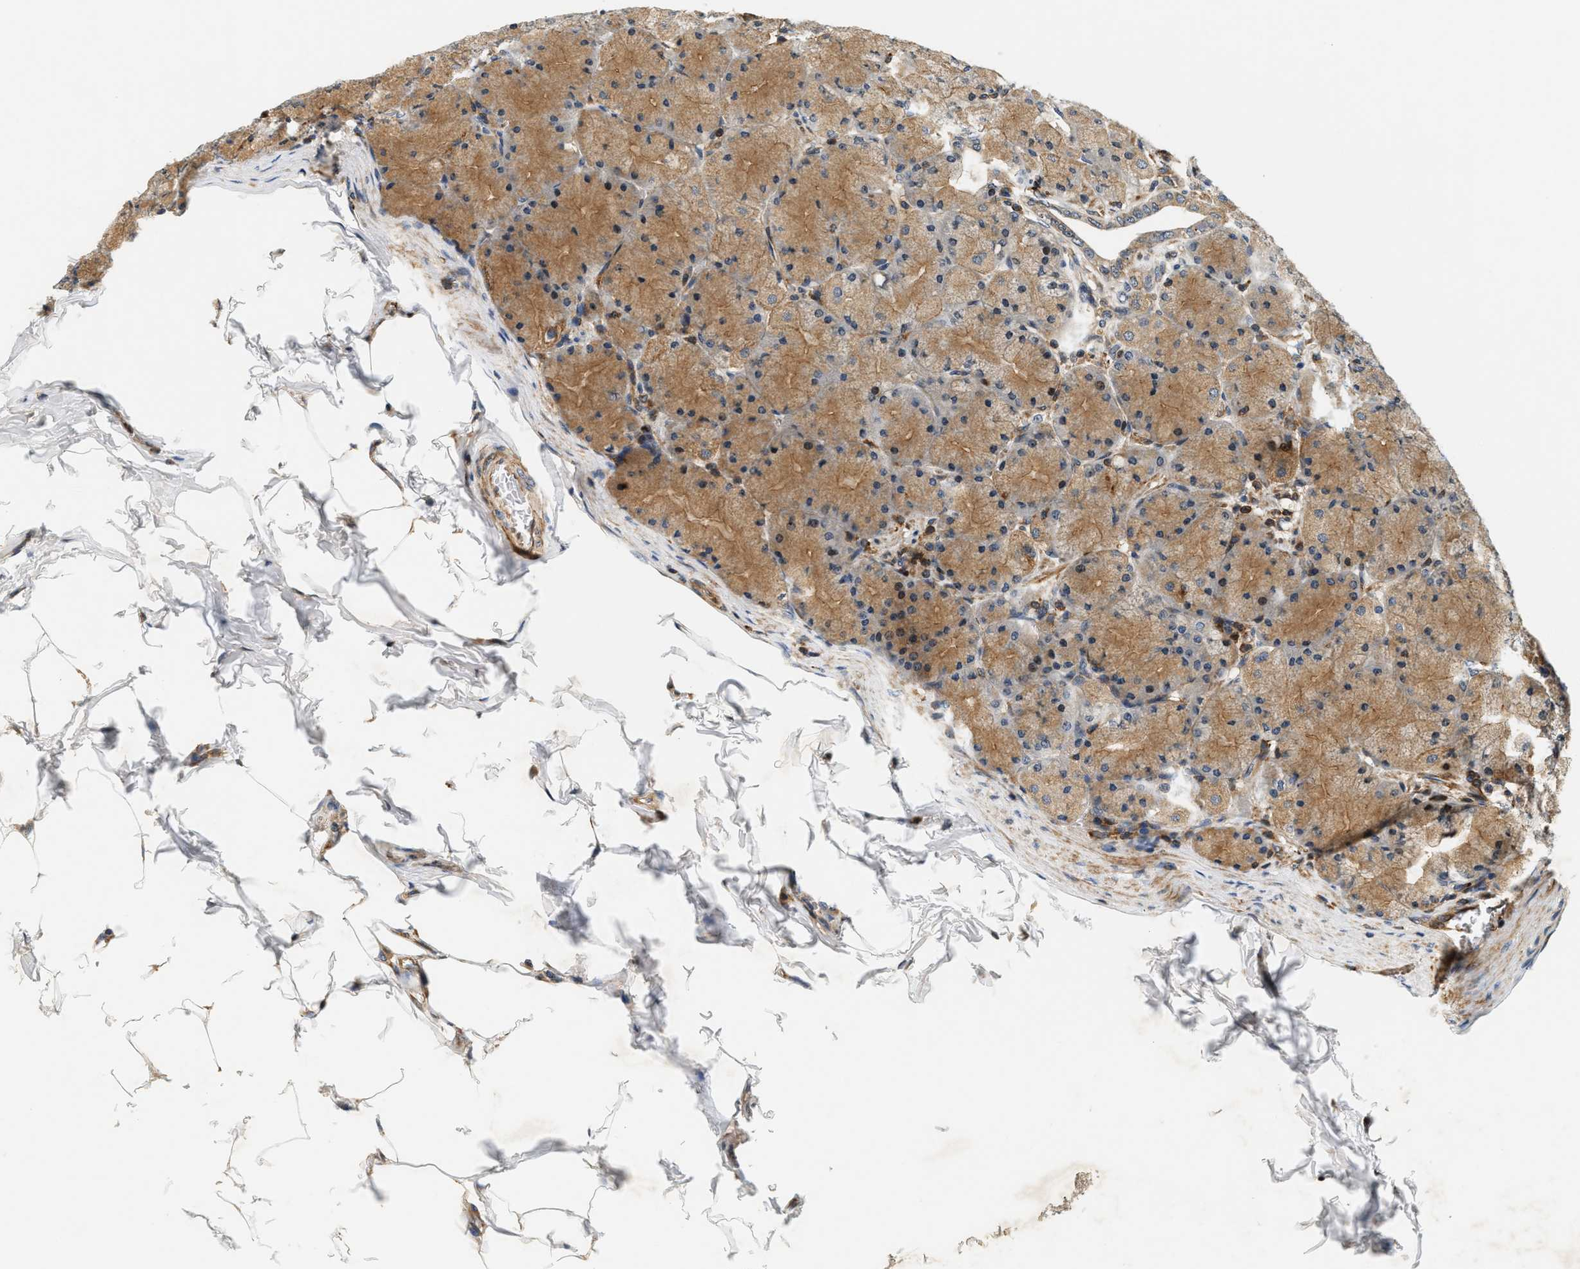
{"staining": {"intensity": "moderate", "quantity": ">75%", "location": "cytoplasmic/membranous"}, "tissue": "stomach", "cell_type": "Glandular cells", "image_type": "normal", "snomed": [{"axis": "morphology", "description": "Normal tissue, NOS"}, {"axis": "topography", "description": "Stomach, upper"}], "caption": "Immunohistochemical staining of normal human stomach demonstrates >75% levels of moderate cytoplasmic/membranous protein expression in approximately >75% of glandular cells. The staining was performed using DAB to visualize the protein expression in brown, while the nuclei were stained in blue with hematoxylin (Magnification: 20x).", "gene": "SAMD9", "patient": {"sex": "female", "age": 56}}